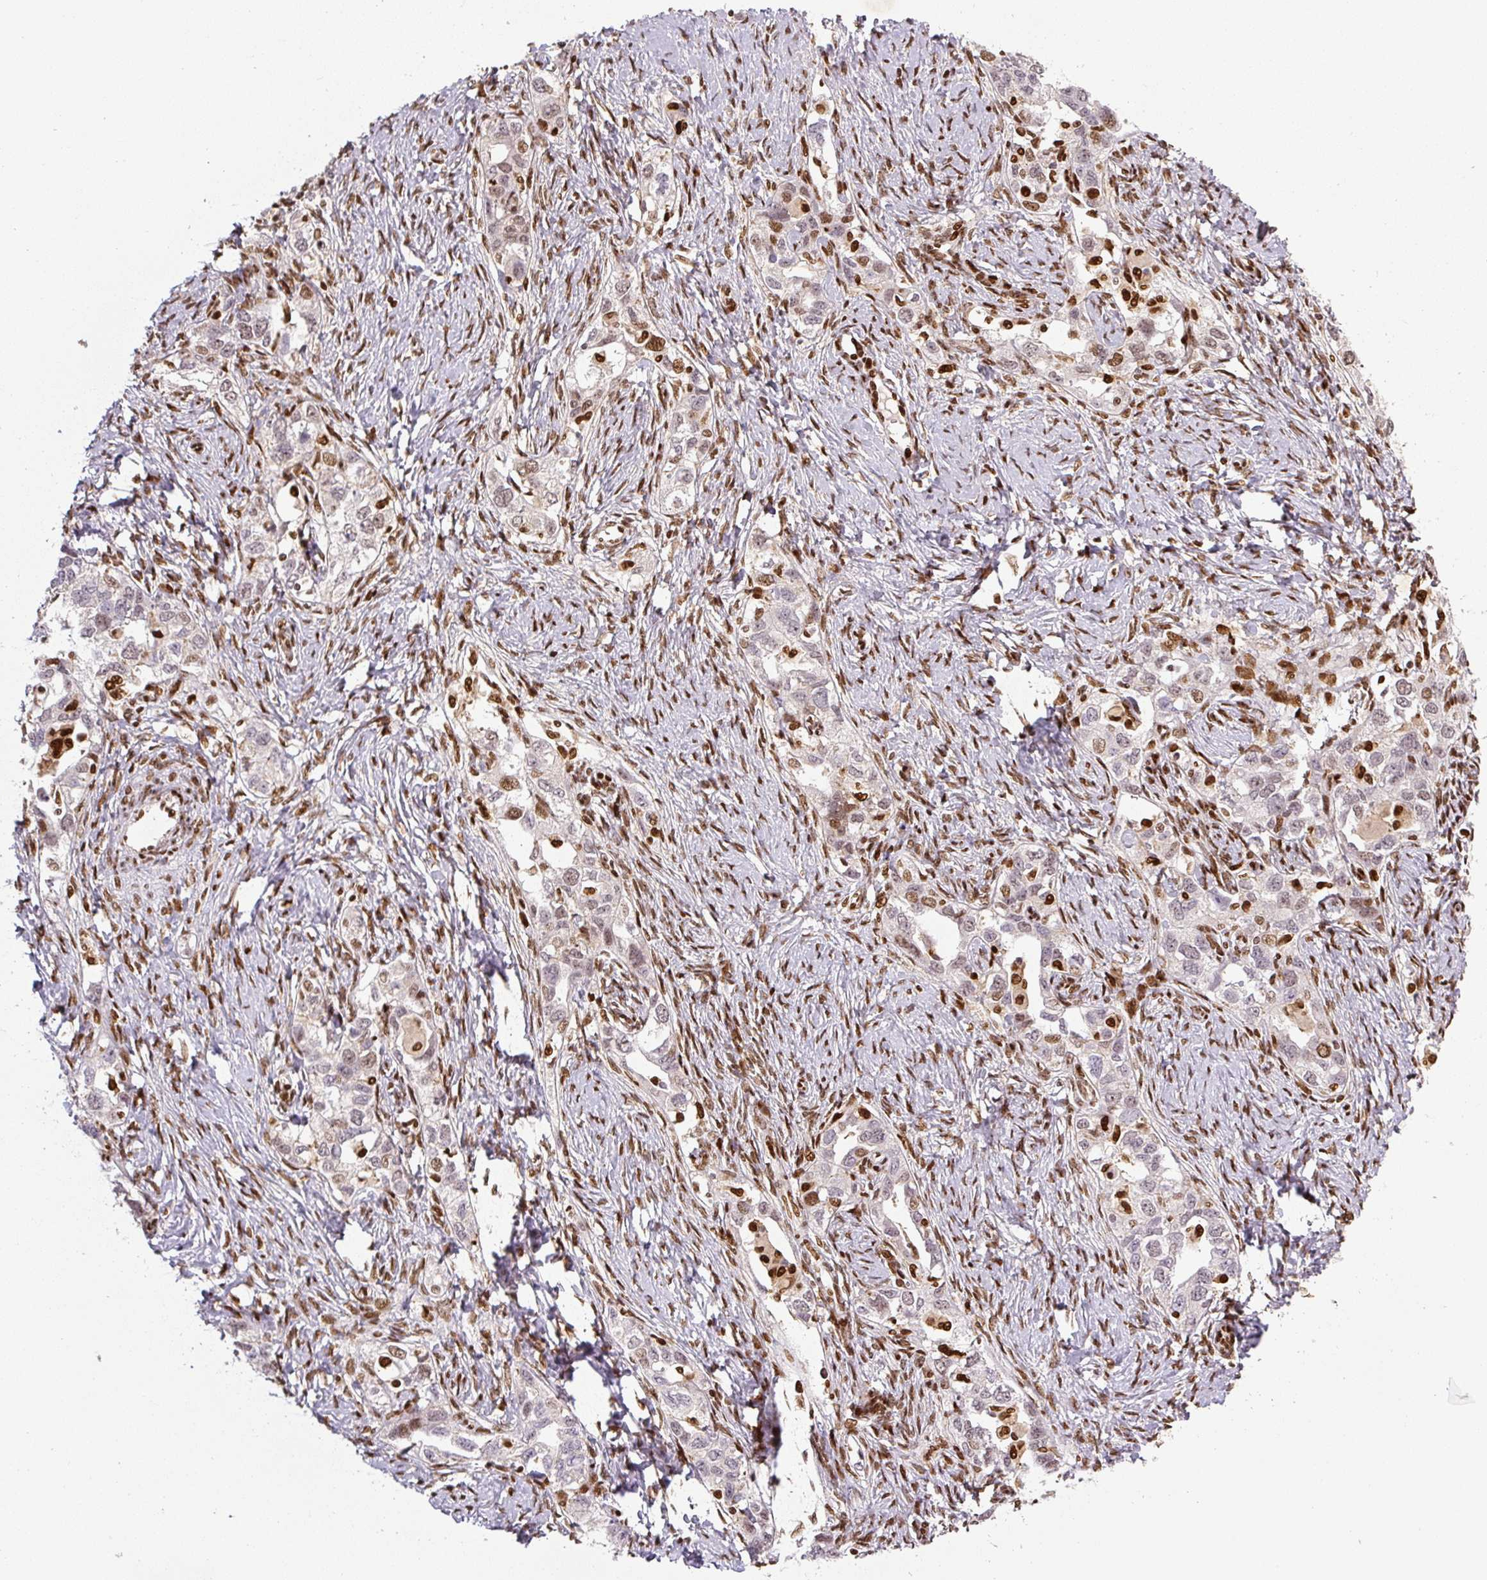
{"staining": {"intensity": "strong", "quantity": "<25%", "location": "nuclear"}, "tissue": "ovarian cancer", "cell_type": "Tumor cells", "image_type": "cancer", "snomed": [{"axis": "morphology", "description": "Carcinoma, NOS"}, {"axis": "morphology", "description": "Cystadenocarcinoma, serous, NOS"}, {"axis": "topography", "description": "Ovary"}], "caption": "A high-resolution image shows immunohistochemistry (IHC) staining of carcinoma (ovarian), which demonstrates strong nuclear staining in approximately <25% of tumor cells.", "gene": "PYDC2", "patient": {"sex": "female", "age": 69}}